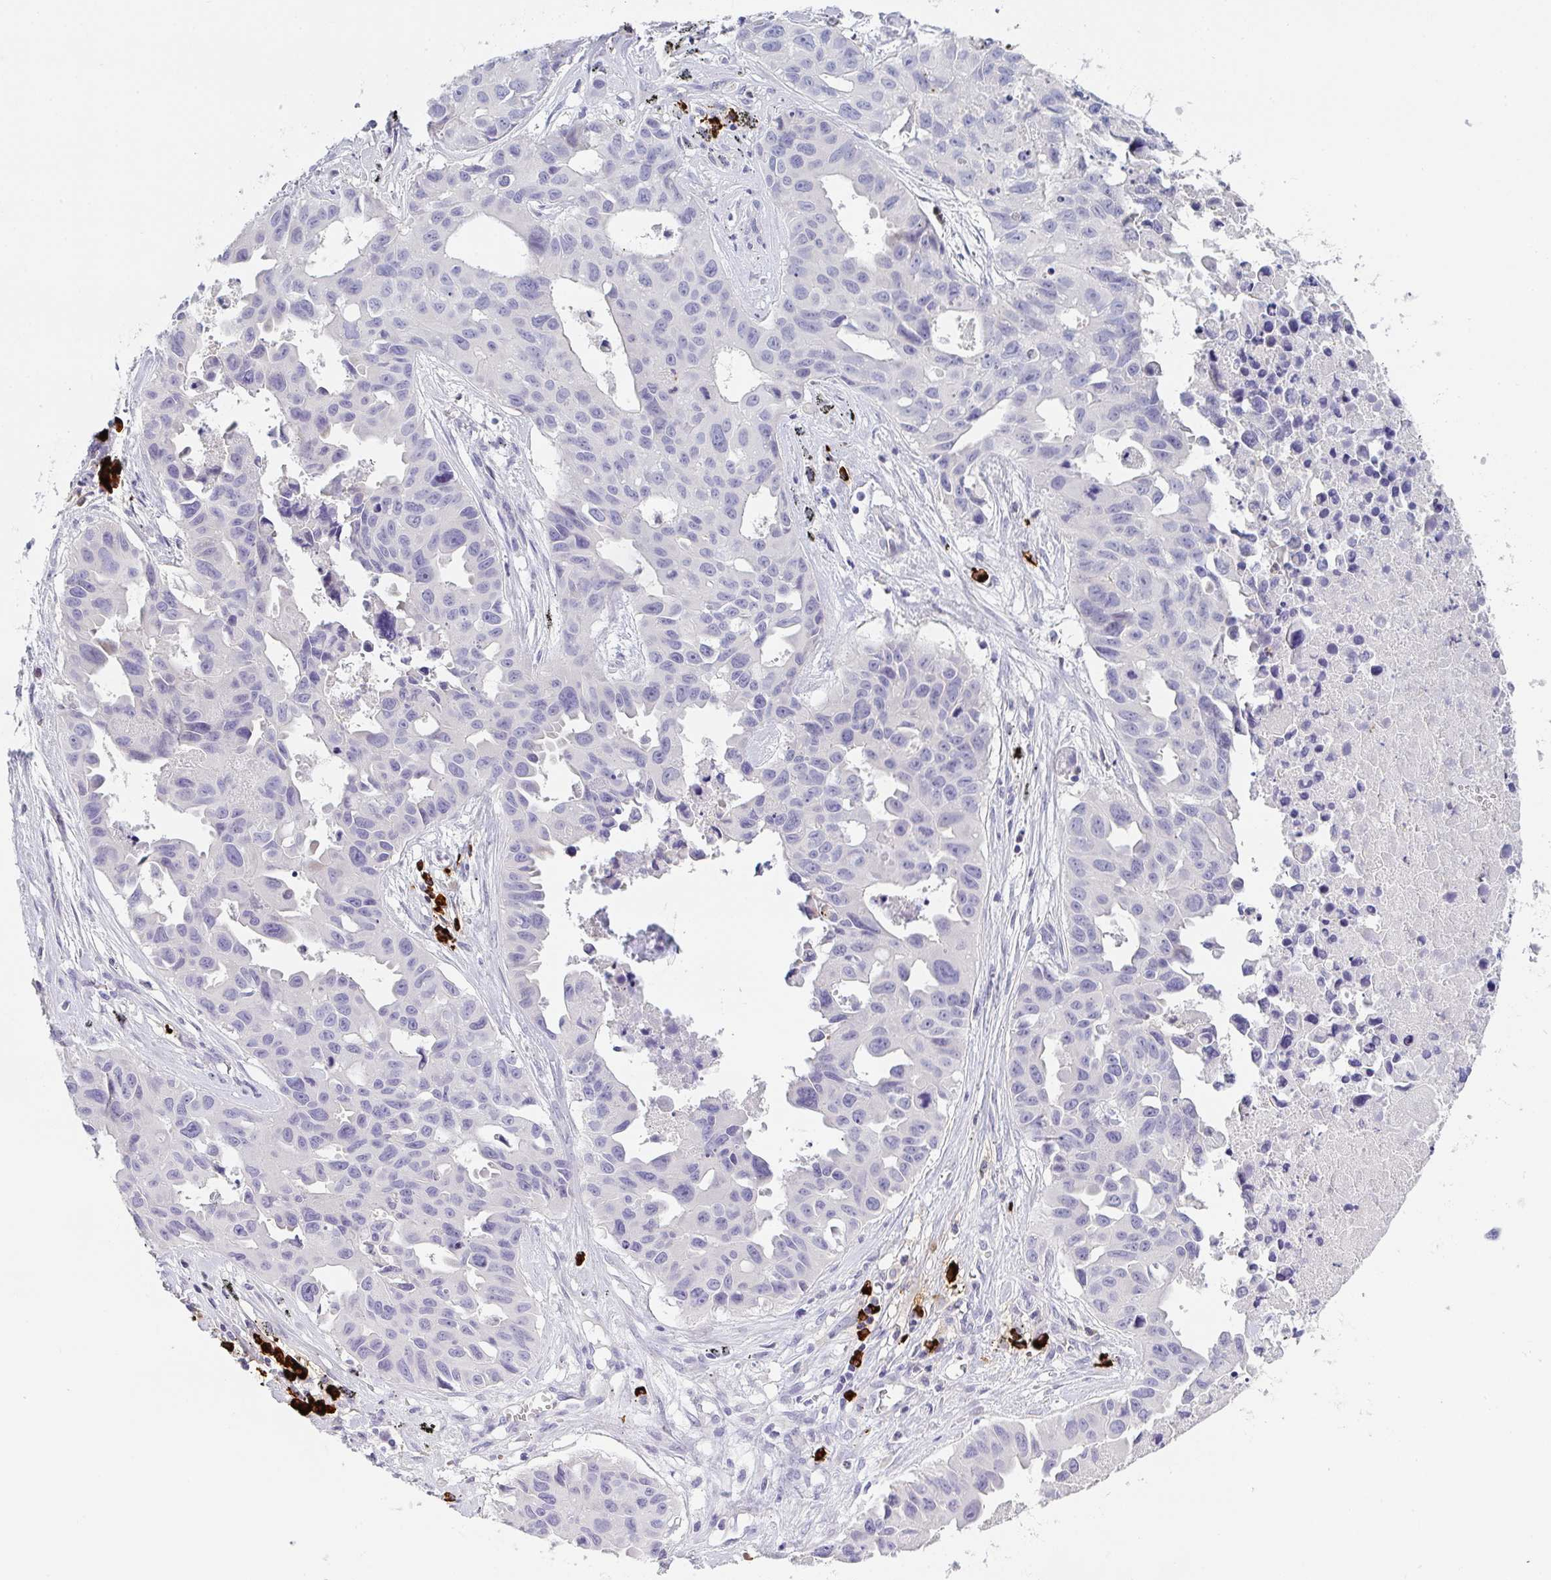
{"staining": {"intensity": "negative", "quantity": "none", "location": "none"}, "tissue": "lung cancer", "cell_type": "Tumor cells", "image_type": "cancer", "snomed": [{"axis": "morphology", "description": "Adenocarcinoma, NOS"}, {"axis": "topography", "description": "Lymph node"}, {"axis": "topography", "description": "Lung"}], "caption": "A high-resolution histopathology image shows immunohistochemistry (IHC) staining of lung adenocarcinoma, which shows no significant positivity in tumor cells.", "gene": "CACNA1S", "patient": {"sex": "male", "age": 64}}